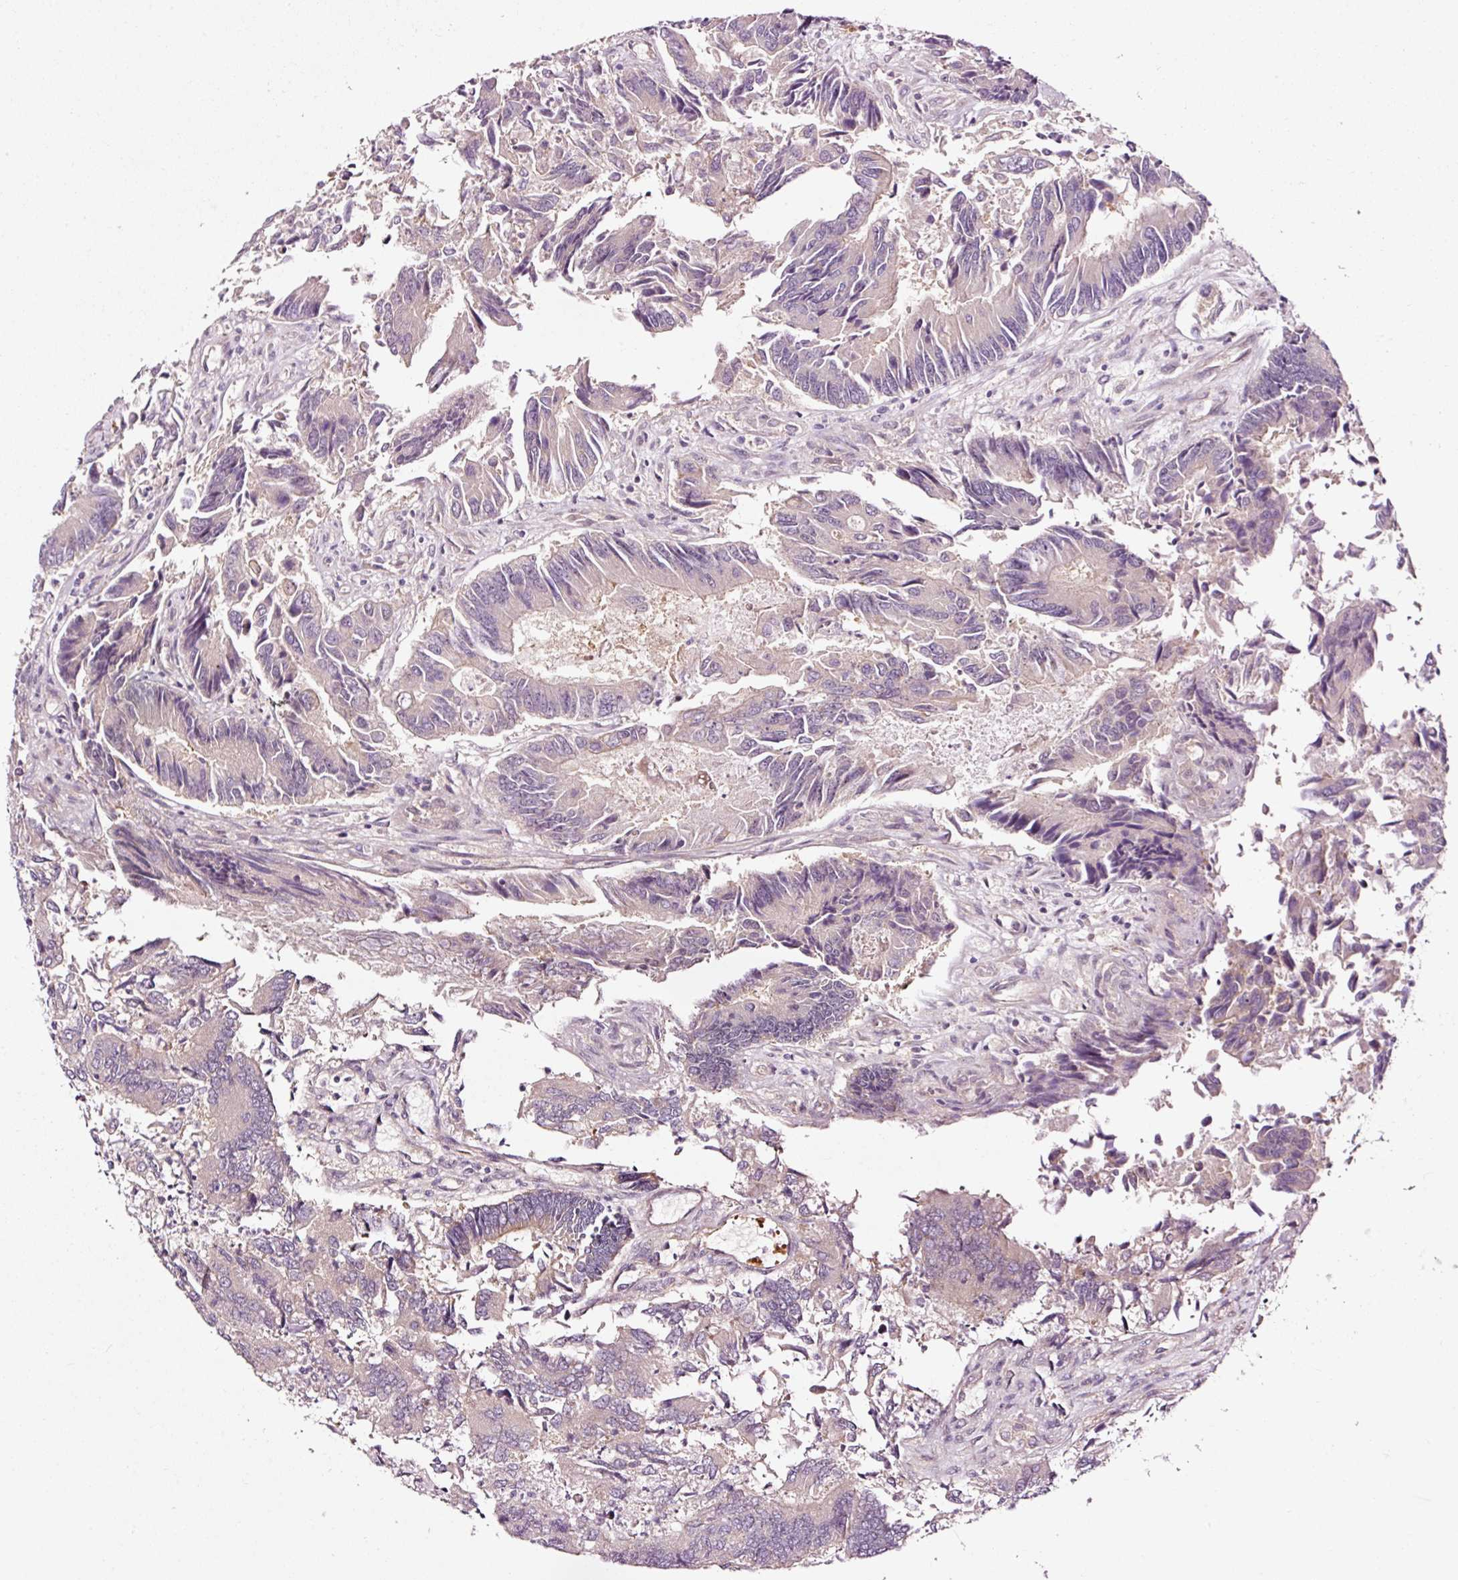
{"staining": {"intensity": "negative", "quantity": "none", "location": "none"}, "tissue": "colorectal cancer", "cell_type": "Tumor cells", "image_type": "cancer", "snomed": [{"axis": "morphology", "description": "Adenocarcinoma, NOS"}, {"axis": "topography", "description": "Colon"}], "caption": "High magnification brightfield microscopy of colorectal cancer stained with DAB (brown) and counterstained with hematoxylin (blue): tumor cells show no significant staining.", "gene": "UTP14A", "patient": {"sex": "female", "age": 67}}